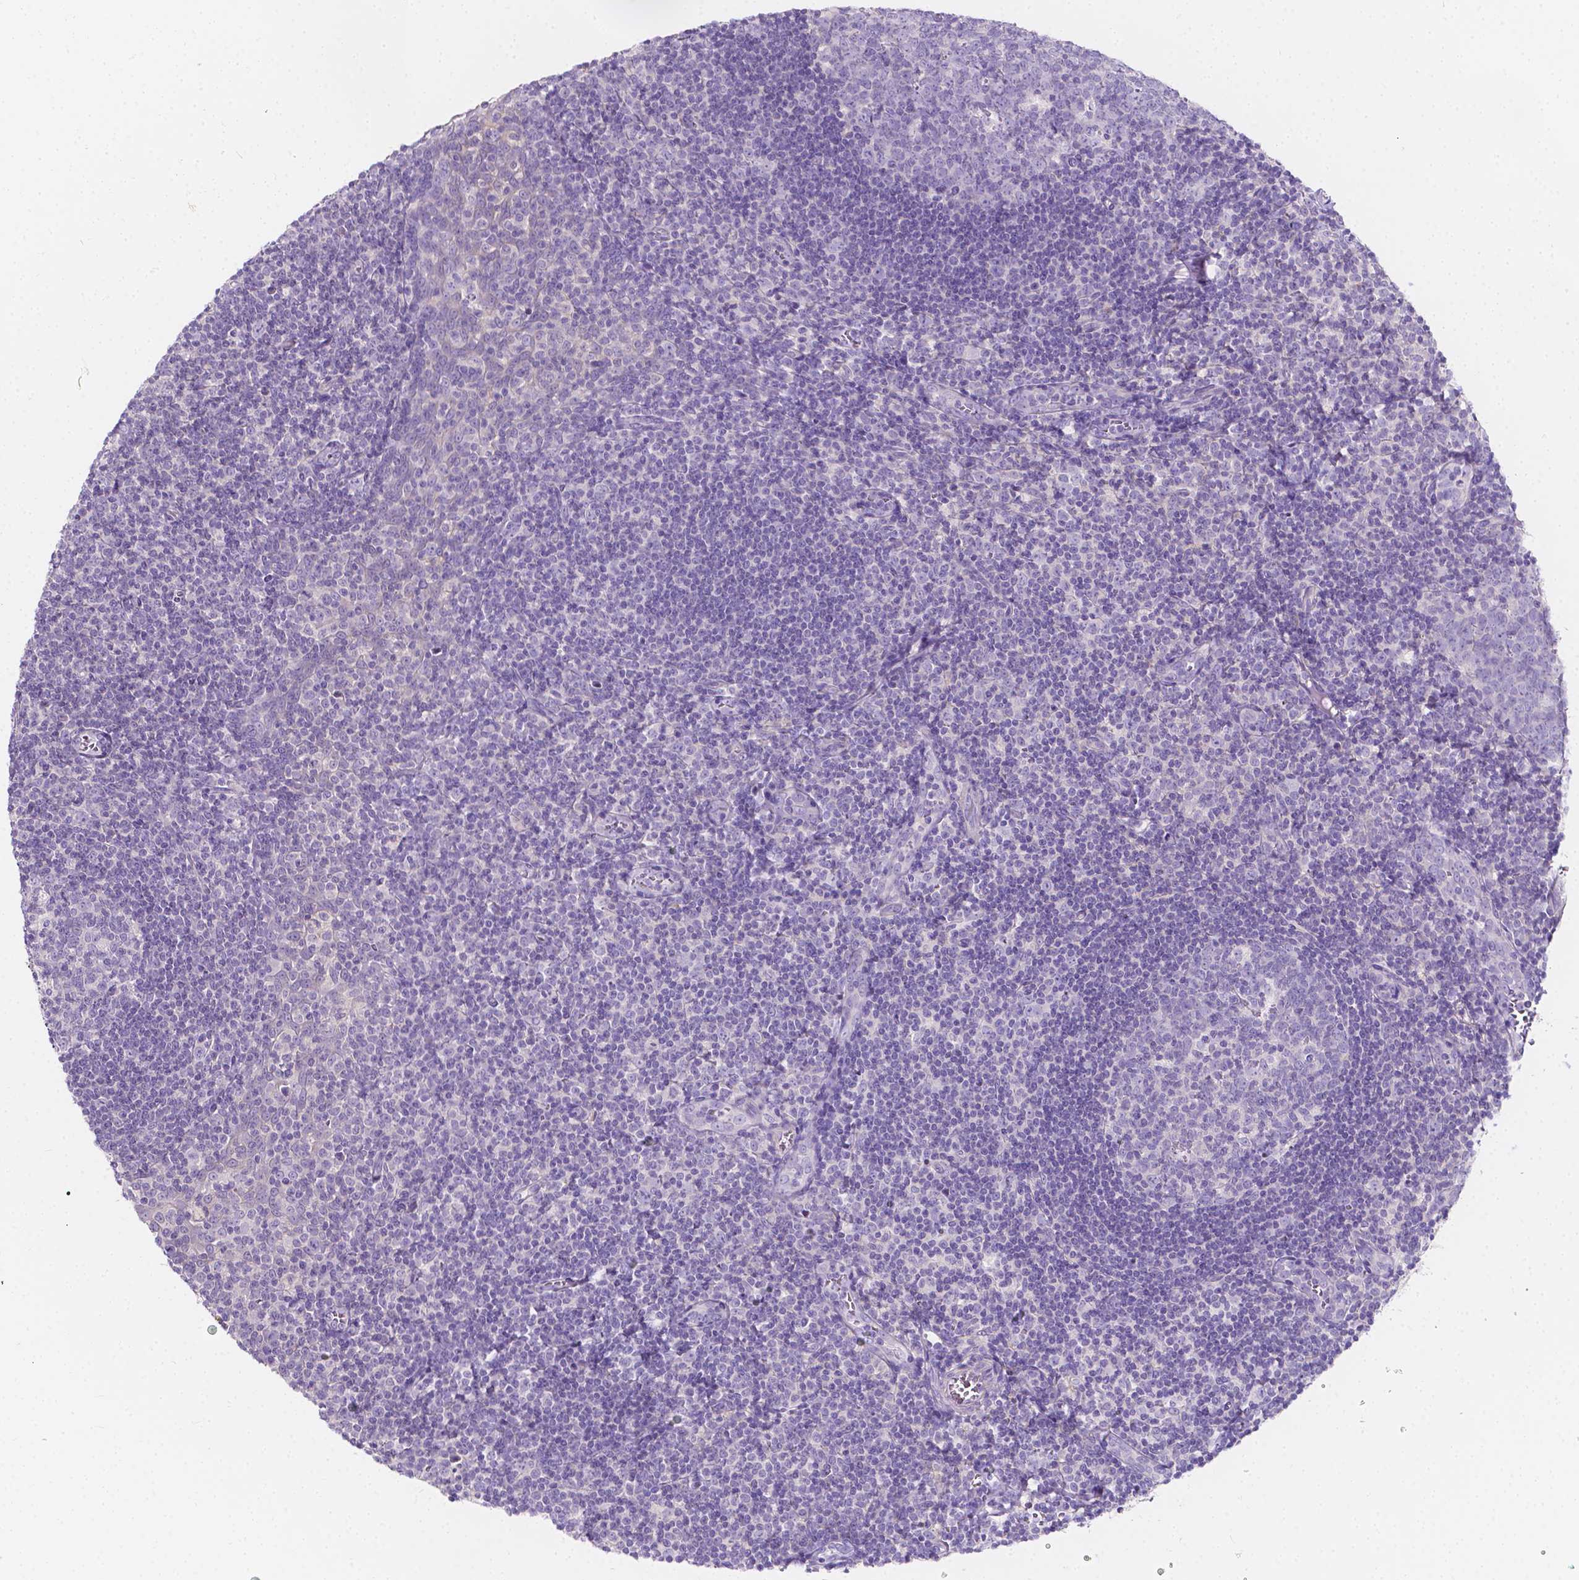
{"staining": {"intensity": "negative", "quantity": "none", "location": "none"}, "tissue": "lymph node", "cell_type": "Germinal center cells", "image_type": "normal", "snomed": [{"axis": "morphology", "description": "Normal tissue, NOS"}, {"axis": "topography", "description": "Lymph node"}], "caption": "High power microscopy photomicrograph of an immunohistochemistry histopathology image of benign lymph node, revealing no significant staining in germinal center cells. Nuclei are stained in blue.", "gene": "CLSTN2", "patient": {"sex": "female", "age": 21}}